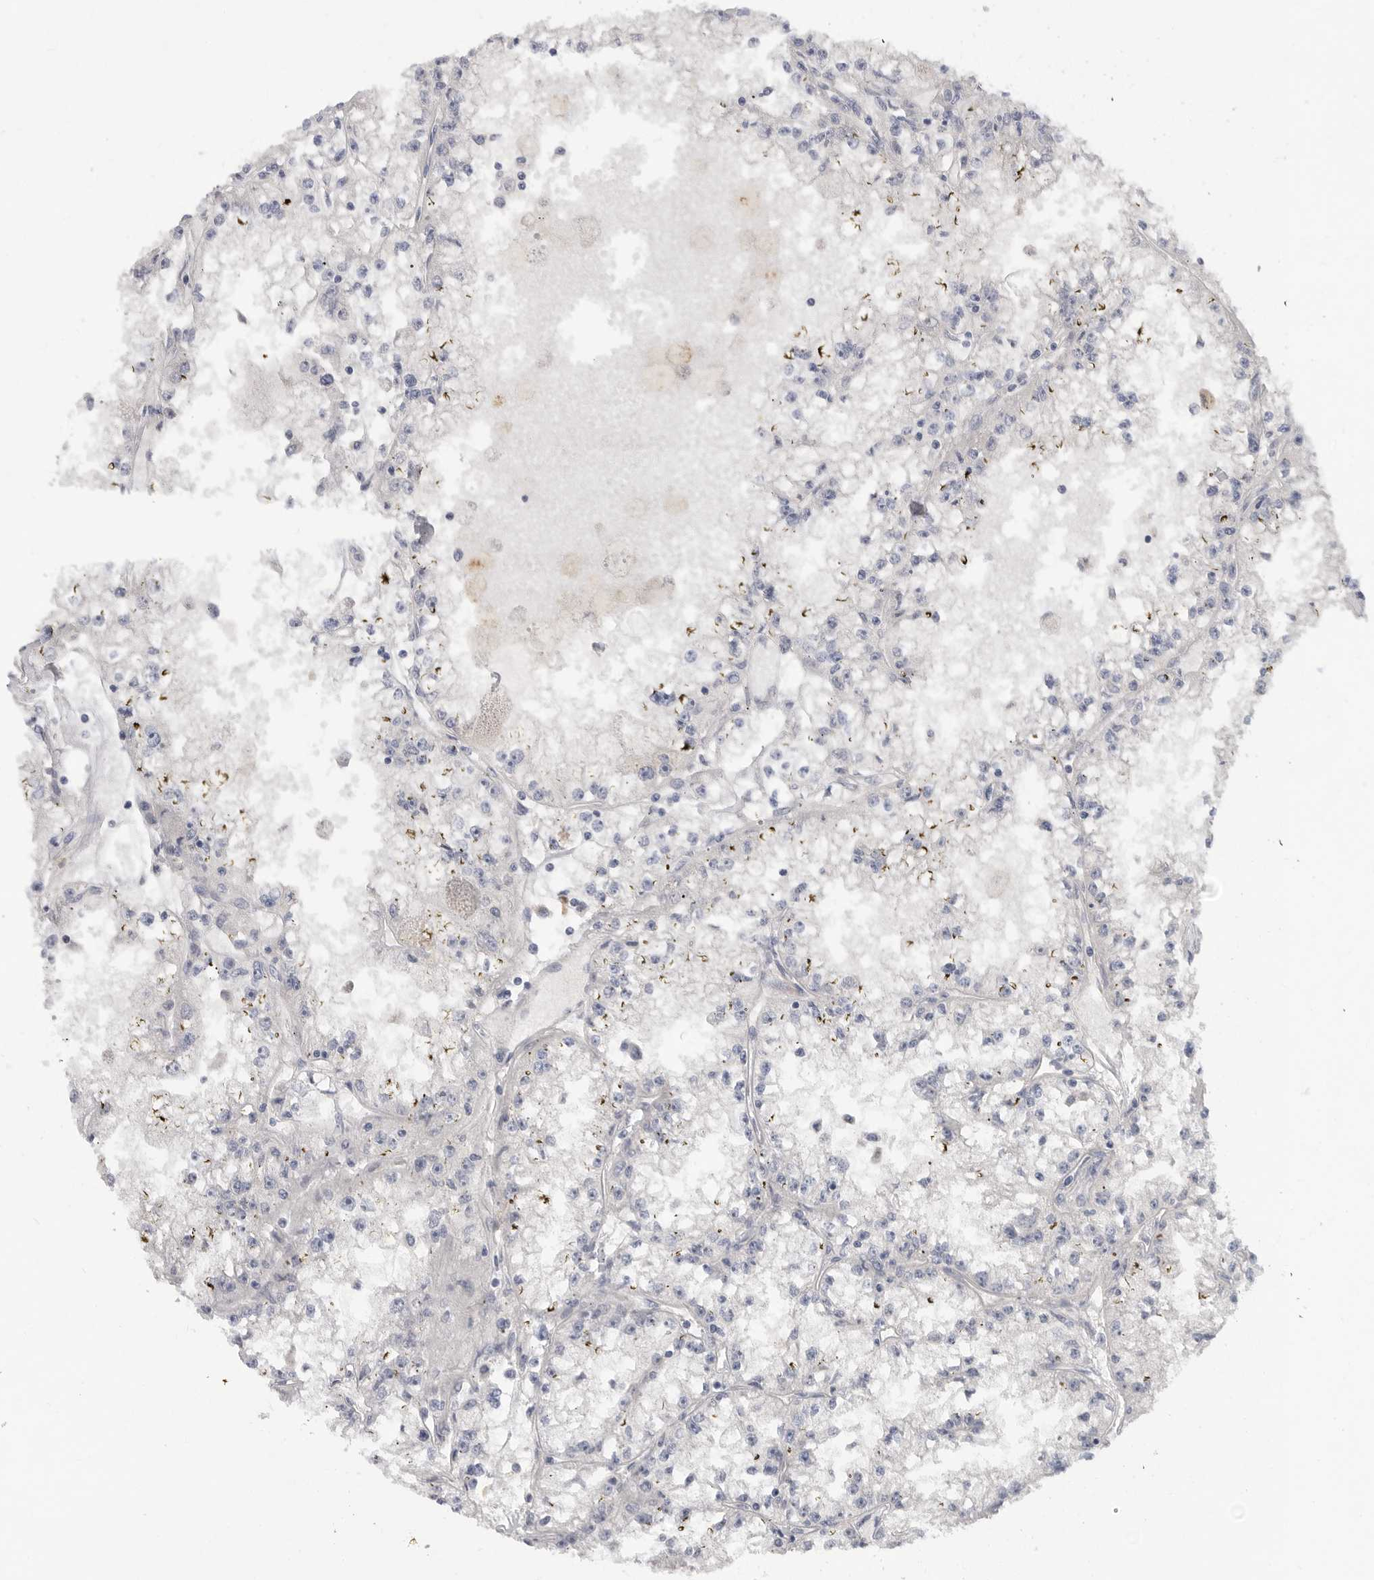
{"staining": {"intensity": "negative", "quantity": "none", "location": "none"}, "tissue": "renal cancer", "cell_type": "Tumor cells", "image_type": "cancer", "snomed": [{"axis": "morphology", "description": "Adenocarcinoma, NOS"}, {"axis": "topography", "description": "Kidney"}], "caption": "A high-resolution histopathology image shows immunohistochemistry staining of renal adenocarcinoma, which shows no significant expression in tumor cells.", "gene": "MTFR1L", "patient": {"sex": "male", "age": 56}}